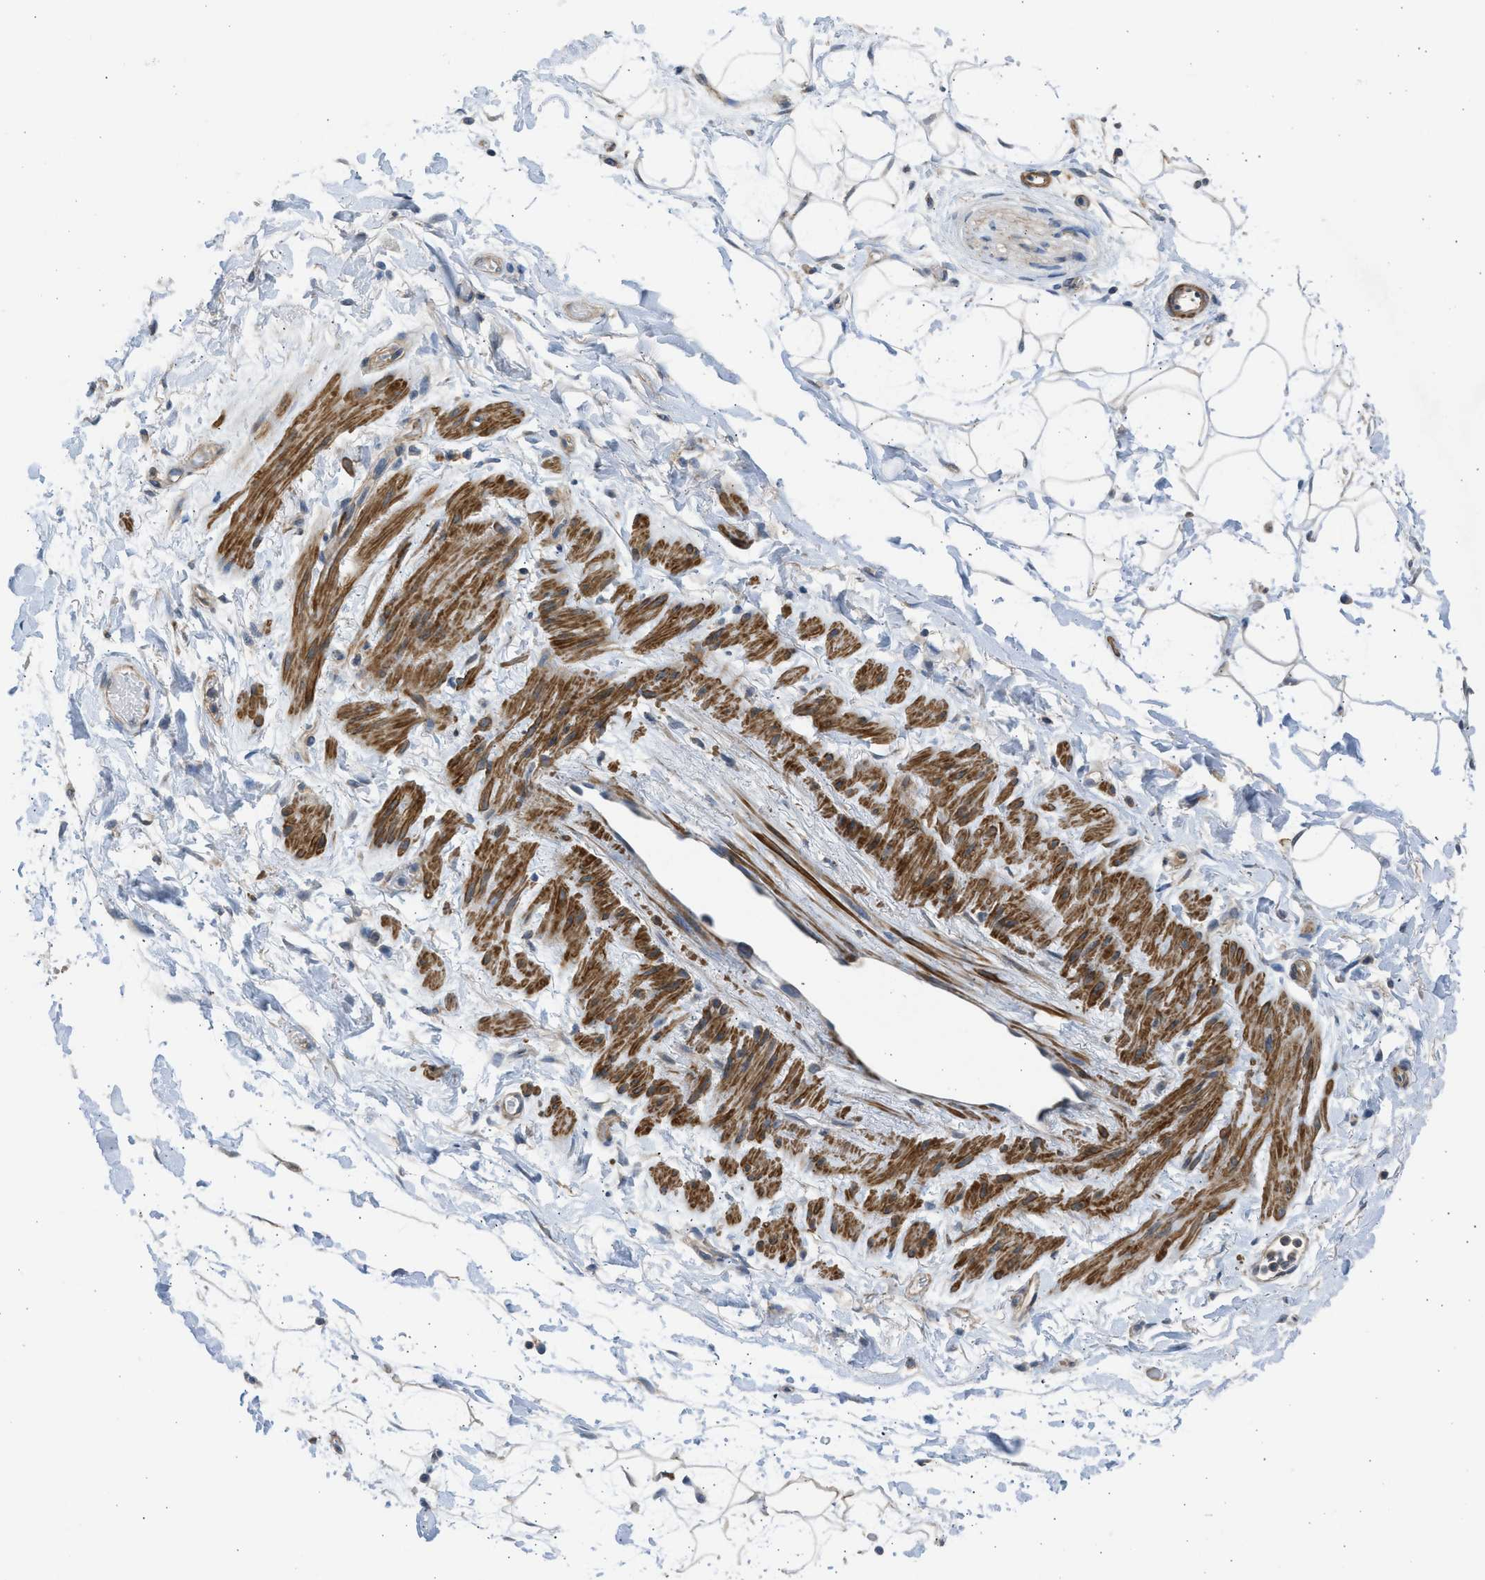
{"staining": {"intensity": "negative", "quantity": "none", "location": "none"}, "tissue": "adipose tissue", "cell_type": "Adipocytes", "image_type": "normal", "snomed": [{"axis": "morphology", "description": "Normal tissue, NOS"}, {"axis": "topography", "description": "Soft tissue"}], "caption": "IHC of normal adipose tissue displays no positivity in adipocytes. The staining is performed using DAB brown chromogen with nuclei counter-stained in using hematoxylin.", "gene": "PCNX3", "patient": {"sex": "male", "age": 72}}